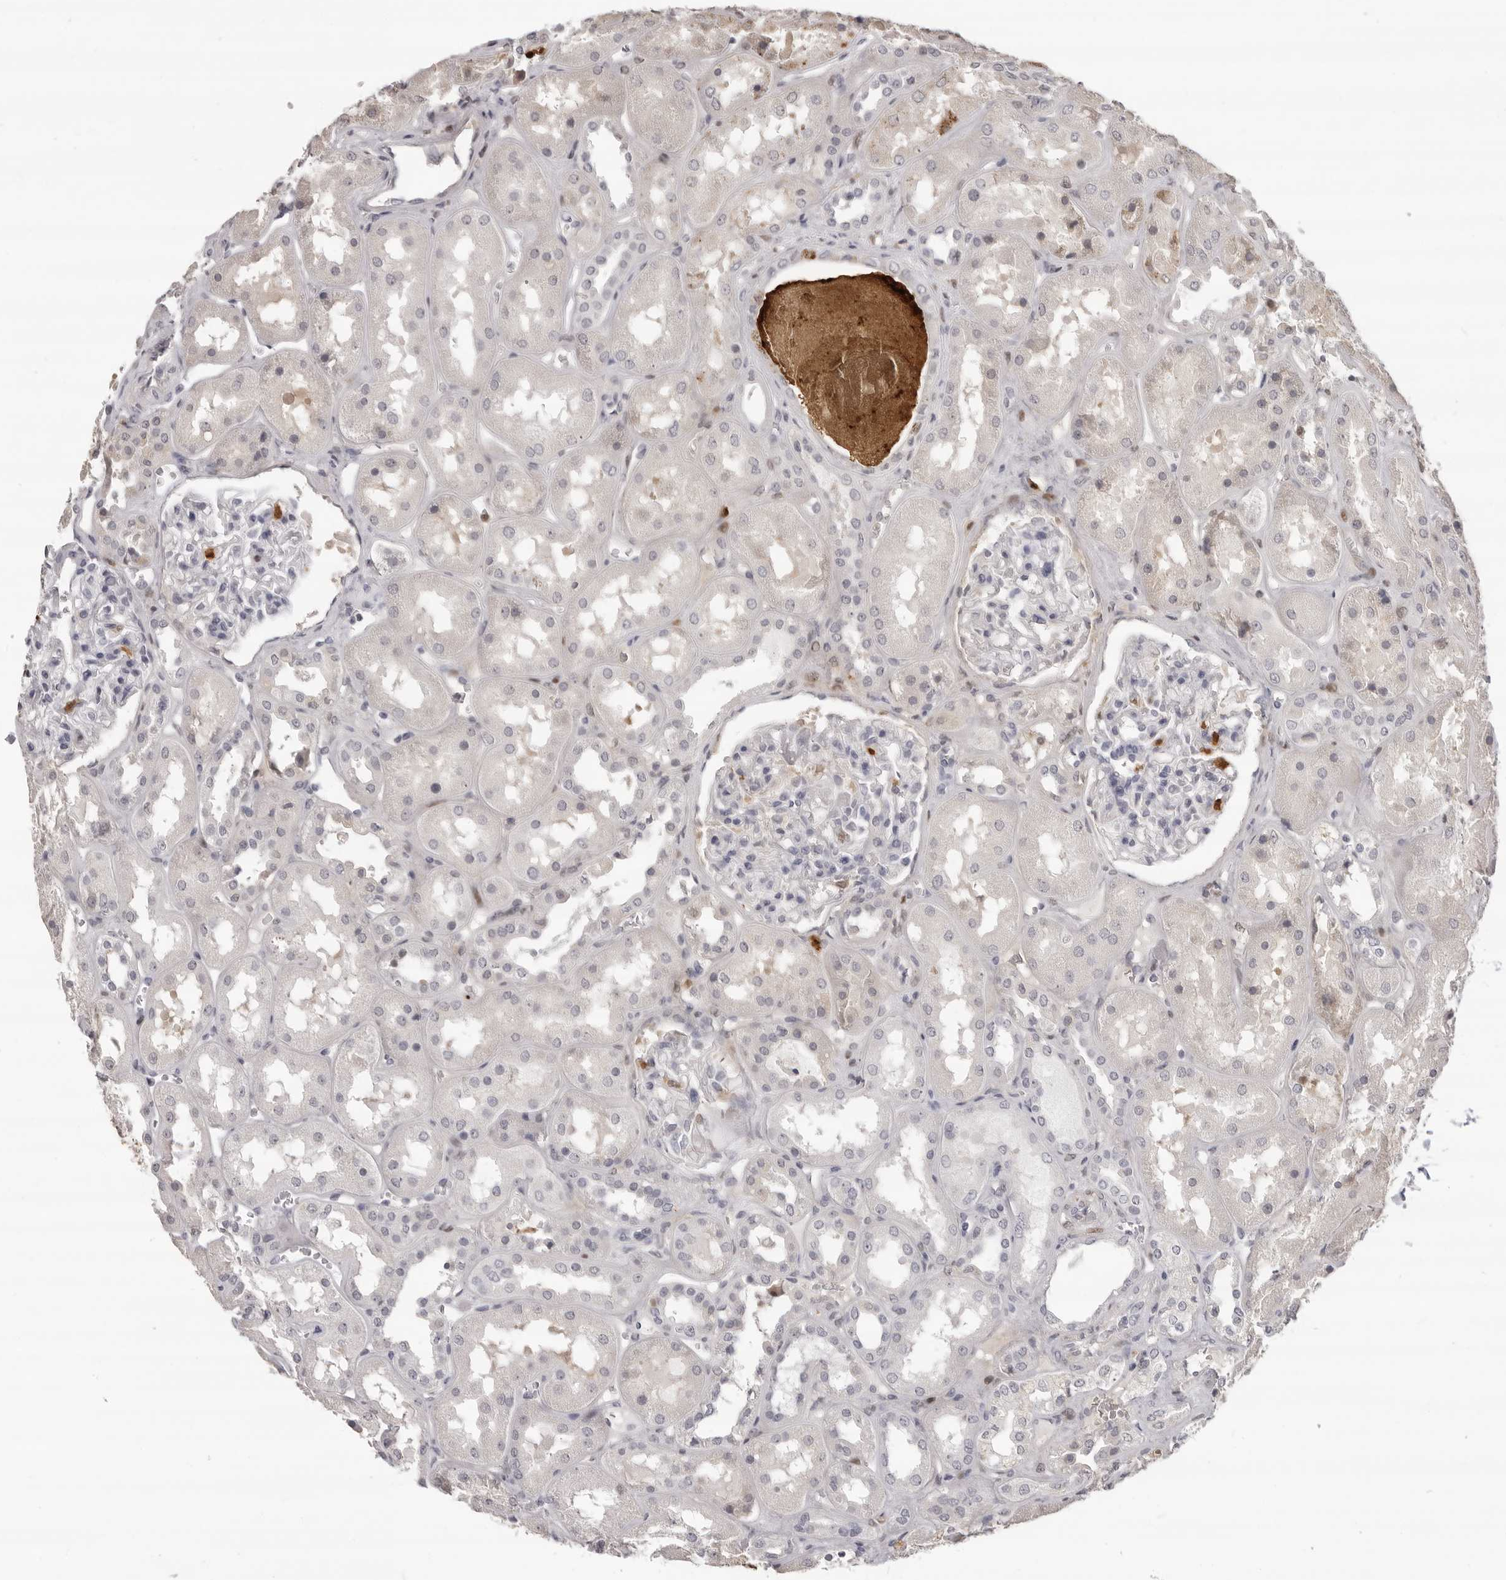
{"staining": {"intensity": "strong", "quantity": "<25%", "location": "cytoplasmic/membranous"}, "tissue": "kidney", "cell_type": "Cells in glomeruli", "image_type": "normal", "snomed": [{"axis": "morphology", "description": "Normal tissue, NOS"}, {"axis": "topography", "description": "Kidney"}], "caption": "Immunohistochemistry (DAB (3,3'-diaminobenzidine)) staining of benign kidney reveals strong cytoplasmic/membranous protein expression in approximately <25% of cells in glomeruli. The staining was performed using DAB to visualize the protein expression in brown, while the nuclei were stained in blue with hematoxylin (Magnification: 20x).", "gene": "IL31", "patient": {"sex": "male", "age": 70}}